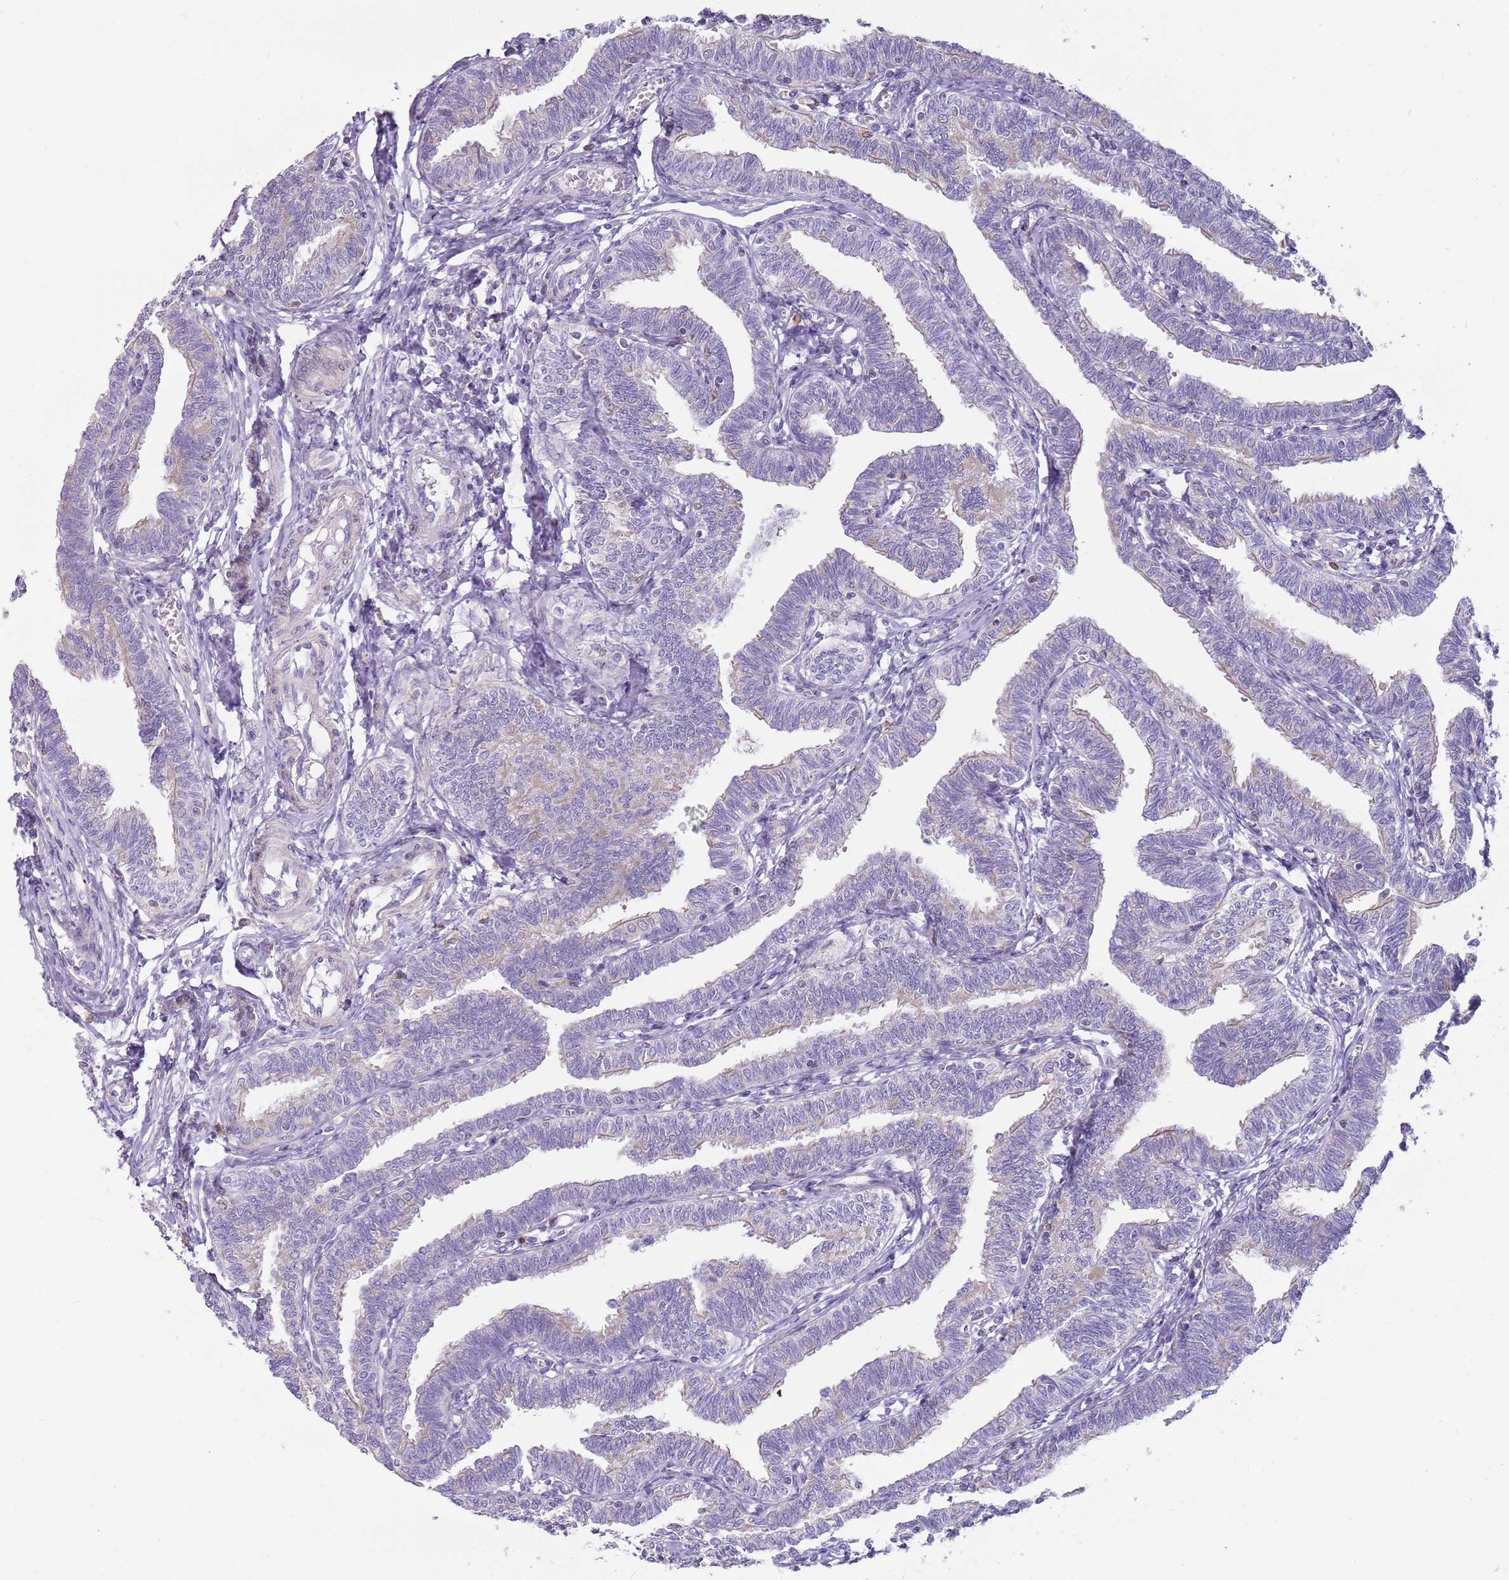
{"staining": {"intensity": "weak", "quantity": "25%-75%", "location": "cytoplasmic/membranous"}, "tissue": "fallopian tube", "cell_type": "Glandular cells", "image_type": "normal", "snomed": [{"axis": "morphology", "description": "Normal tissue, NOS"}, {"axis": "topography", "description": "Fallopian tube"}, {"axis": "topography", "description": "Ovary"}], "caption": "A brown stain shows weak cytoplasmic/membranous positivity of a protein in glandular cells of normal human fallopian tube.", "gene": "DIPK1C", "patient": {"sex": "female", "age": 23}}